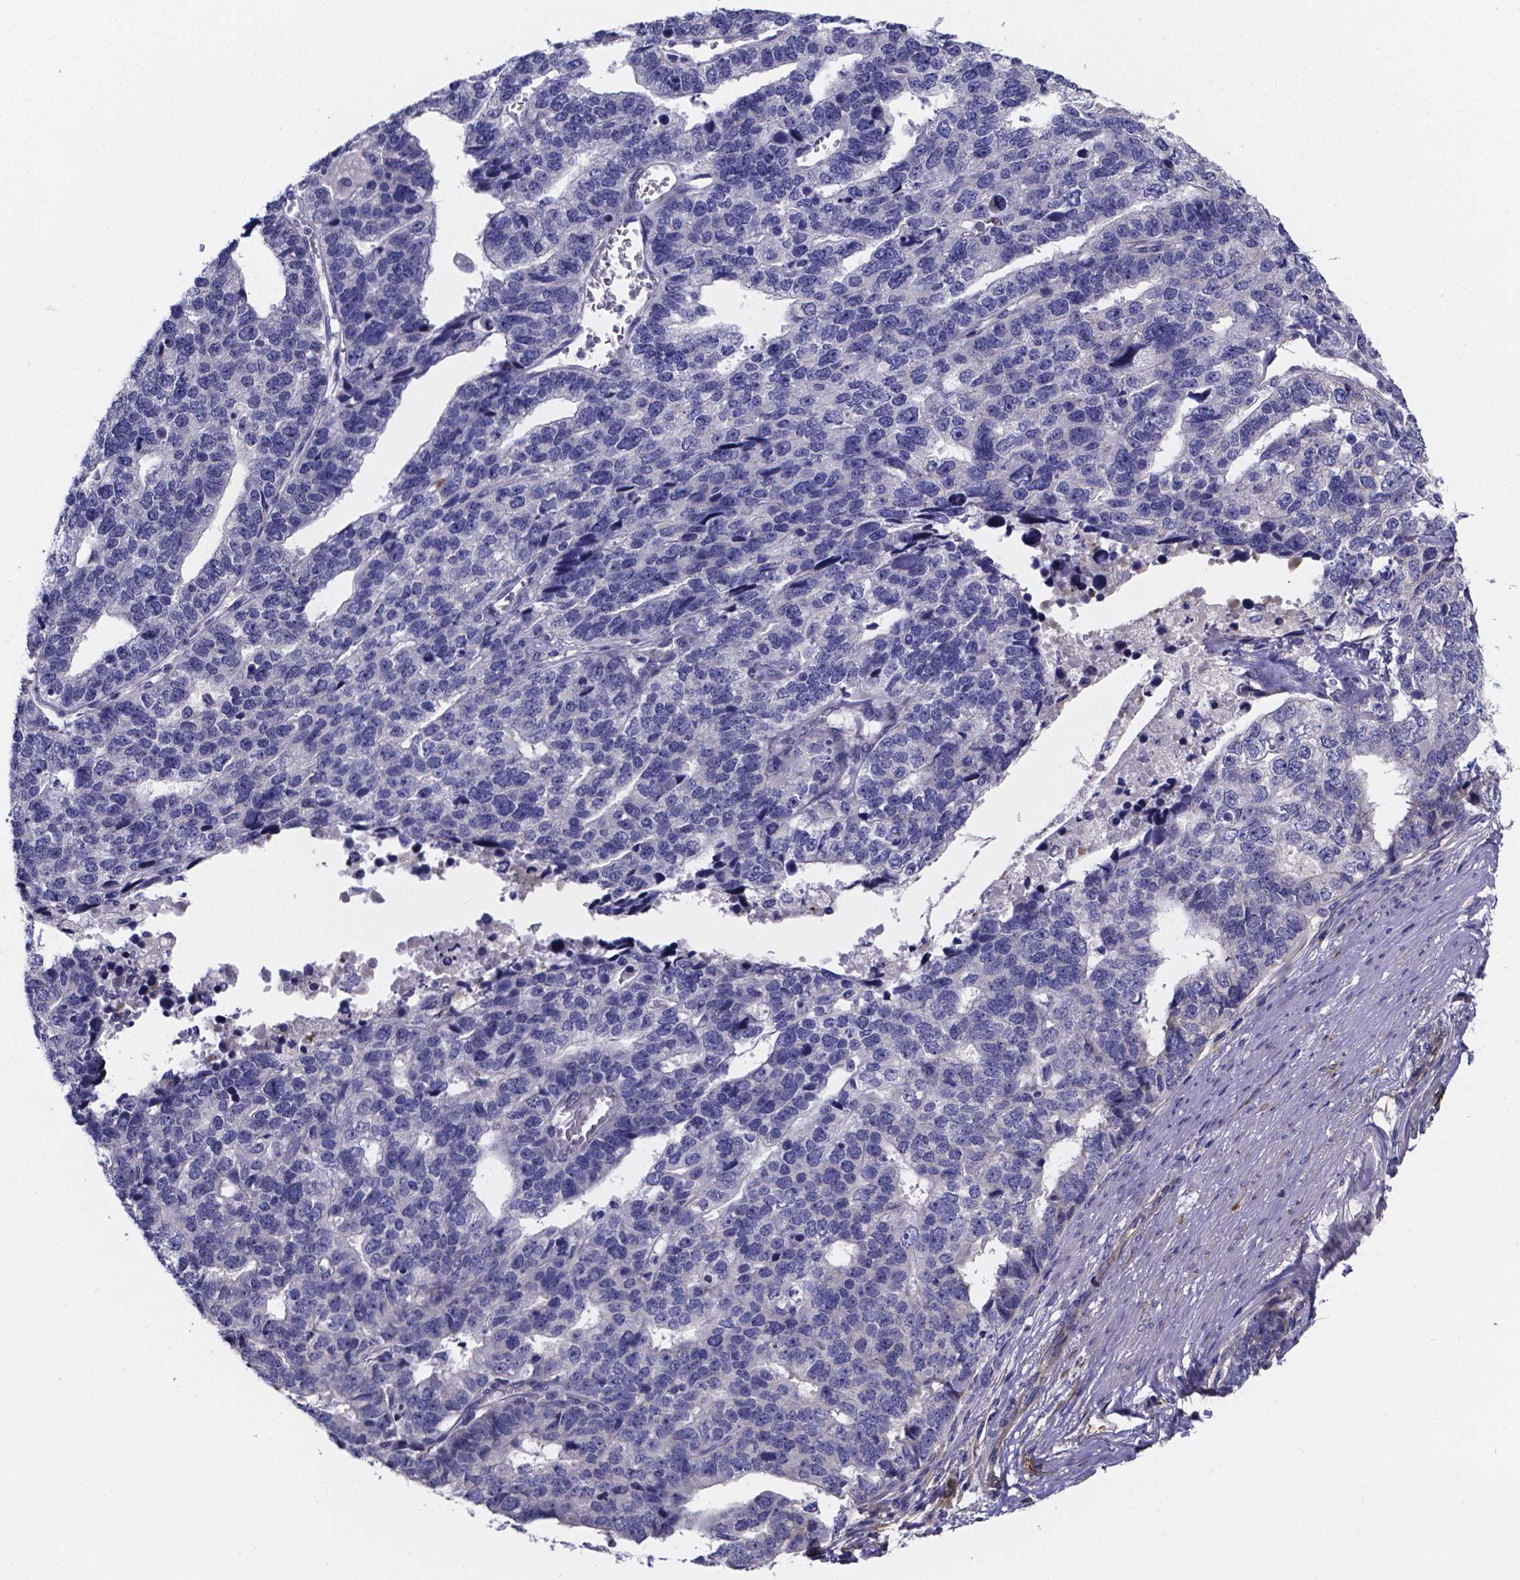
{"staining": {"intensity": "negative", "quantity": "none", "location": "none"}, "tissue": "stomach cancer", "cell_type": "Tumor cells", "image_type": "cancer", "snomed": [{"axis": "morphology", "description": "Adenocarcinoma, NOS"}, {"axis": "topography", "description": "Stomach"}], "caption": "Stomach cancer (adenocarcinoma) was stained to show a protein in brown. There is no significant expression in tumor cells. Nuclei are stained in blue.", "gene": "SFRP4", "patient": {"sex": "male", "age": 69}}